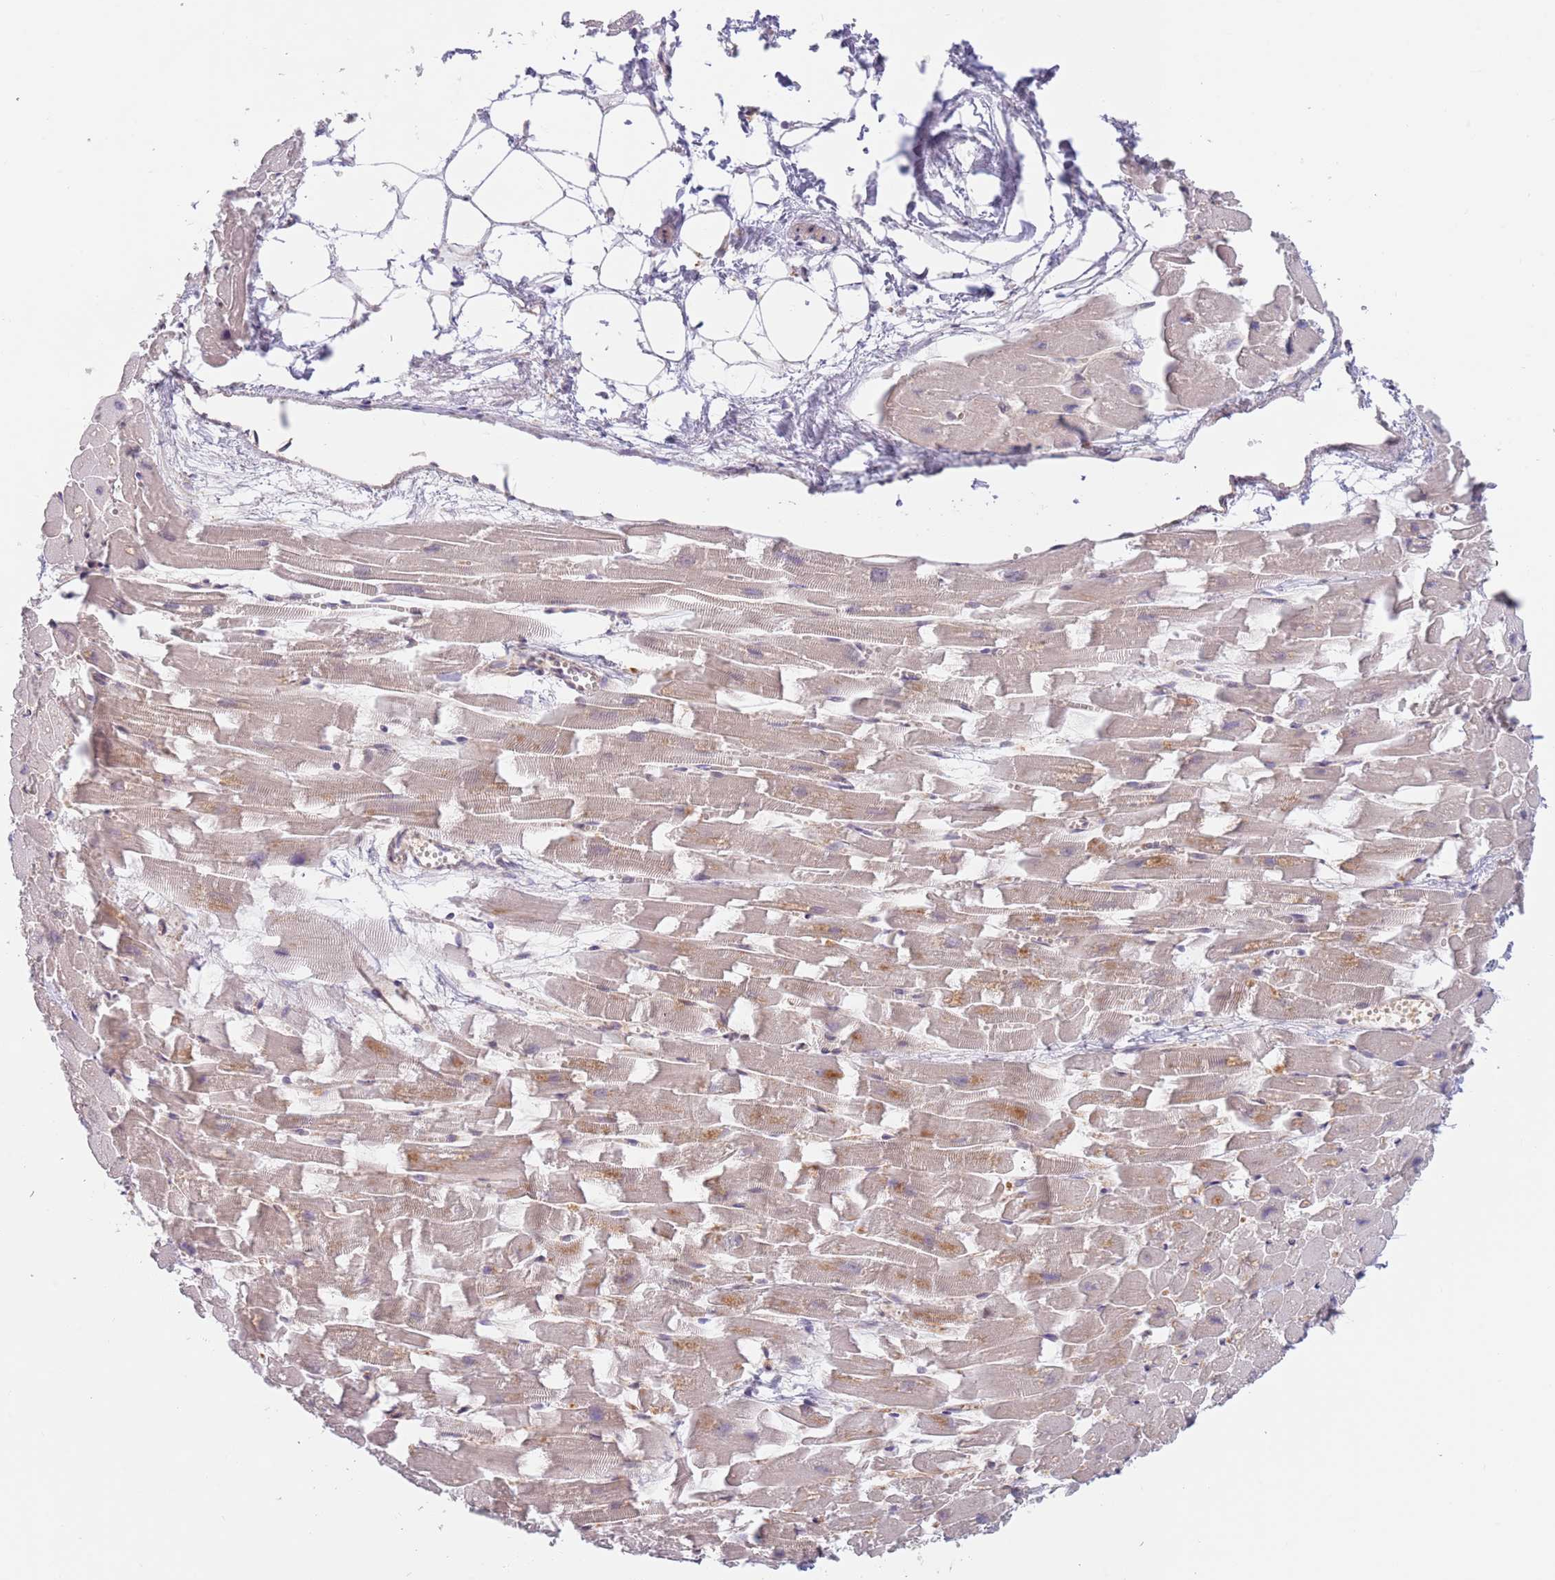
{"staining": {"intensity": "weak", "quantity": "25%-75%", "location": "cytoplasmic/membranous"}, "tissue": "heart muscle", "cell_type": "Cardiomyocytes", "image_type": "normal", "snomed": [{"axis": "morphology", "description": "Normal tissue, NOS"}, {"axis": "topography", "description": "Heart"}], "caption": "Heart muscle was stained to show a protein in brown. There is low levels of weak cytoplasmic/membranous positivity in about 25%-75% of cardiomyocytes. The protein of interest is shown in brown color, while the nuclei are stained blue.", "gene": "GUK1", "patient": {"sex": "female", "age": 64}}